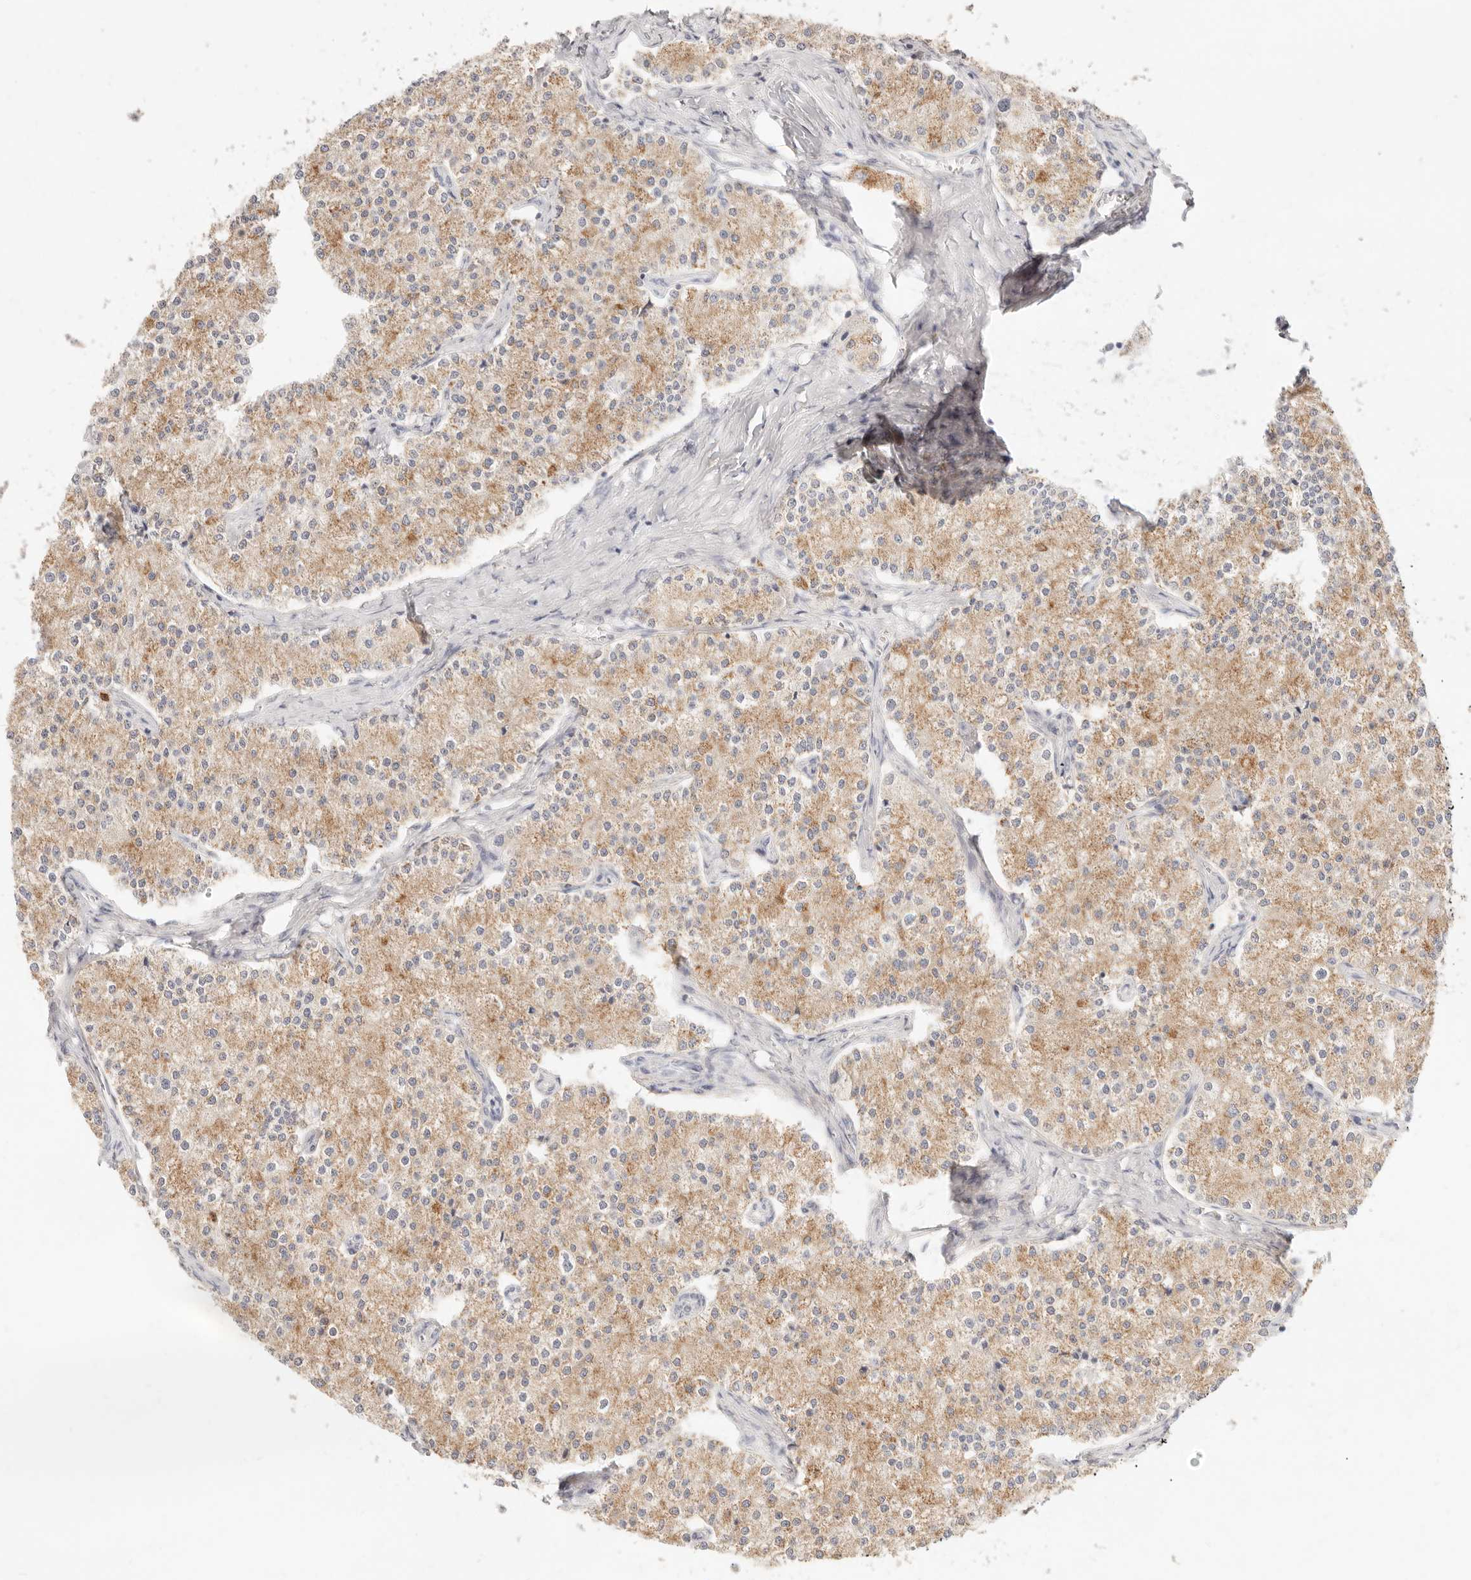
{"staining": {"intensity": "weak", "quantity": ">75%", "location": "cytoplasmic/membranous"}, "tissue": "carcinoid", "cell_type": "Tumor cells", "image_type": "cancer", "snomed": [{"axis": "morphology", "description": "Carcinoid, malignant, NOS"}, {"axis": "topography", "description": "Colon"}], "caption": "There is low levels of weak cytoplasmic/membranous positivity in tumor cells of carcinoid, as demonstrated by immunohistochemical staining (brown color).", "gene": "TMTC2", "patient": {"sex": "female", "age": 52}}